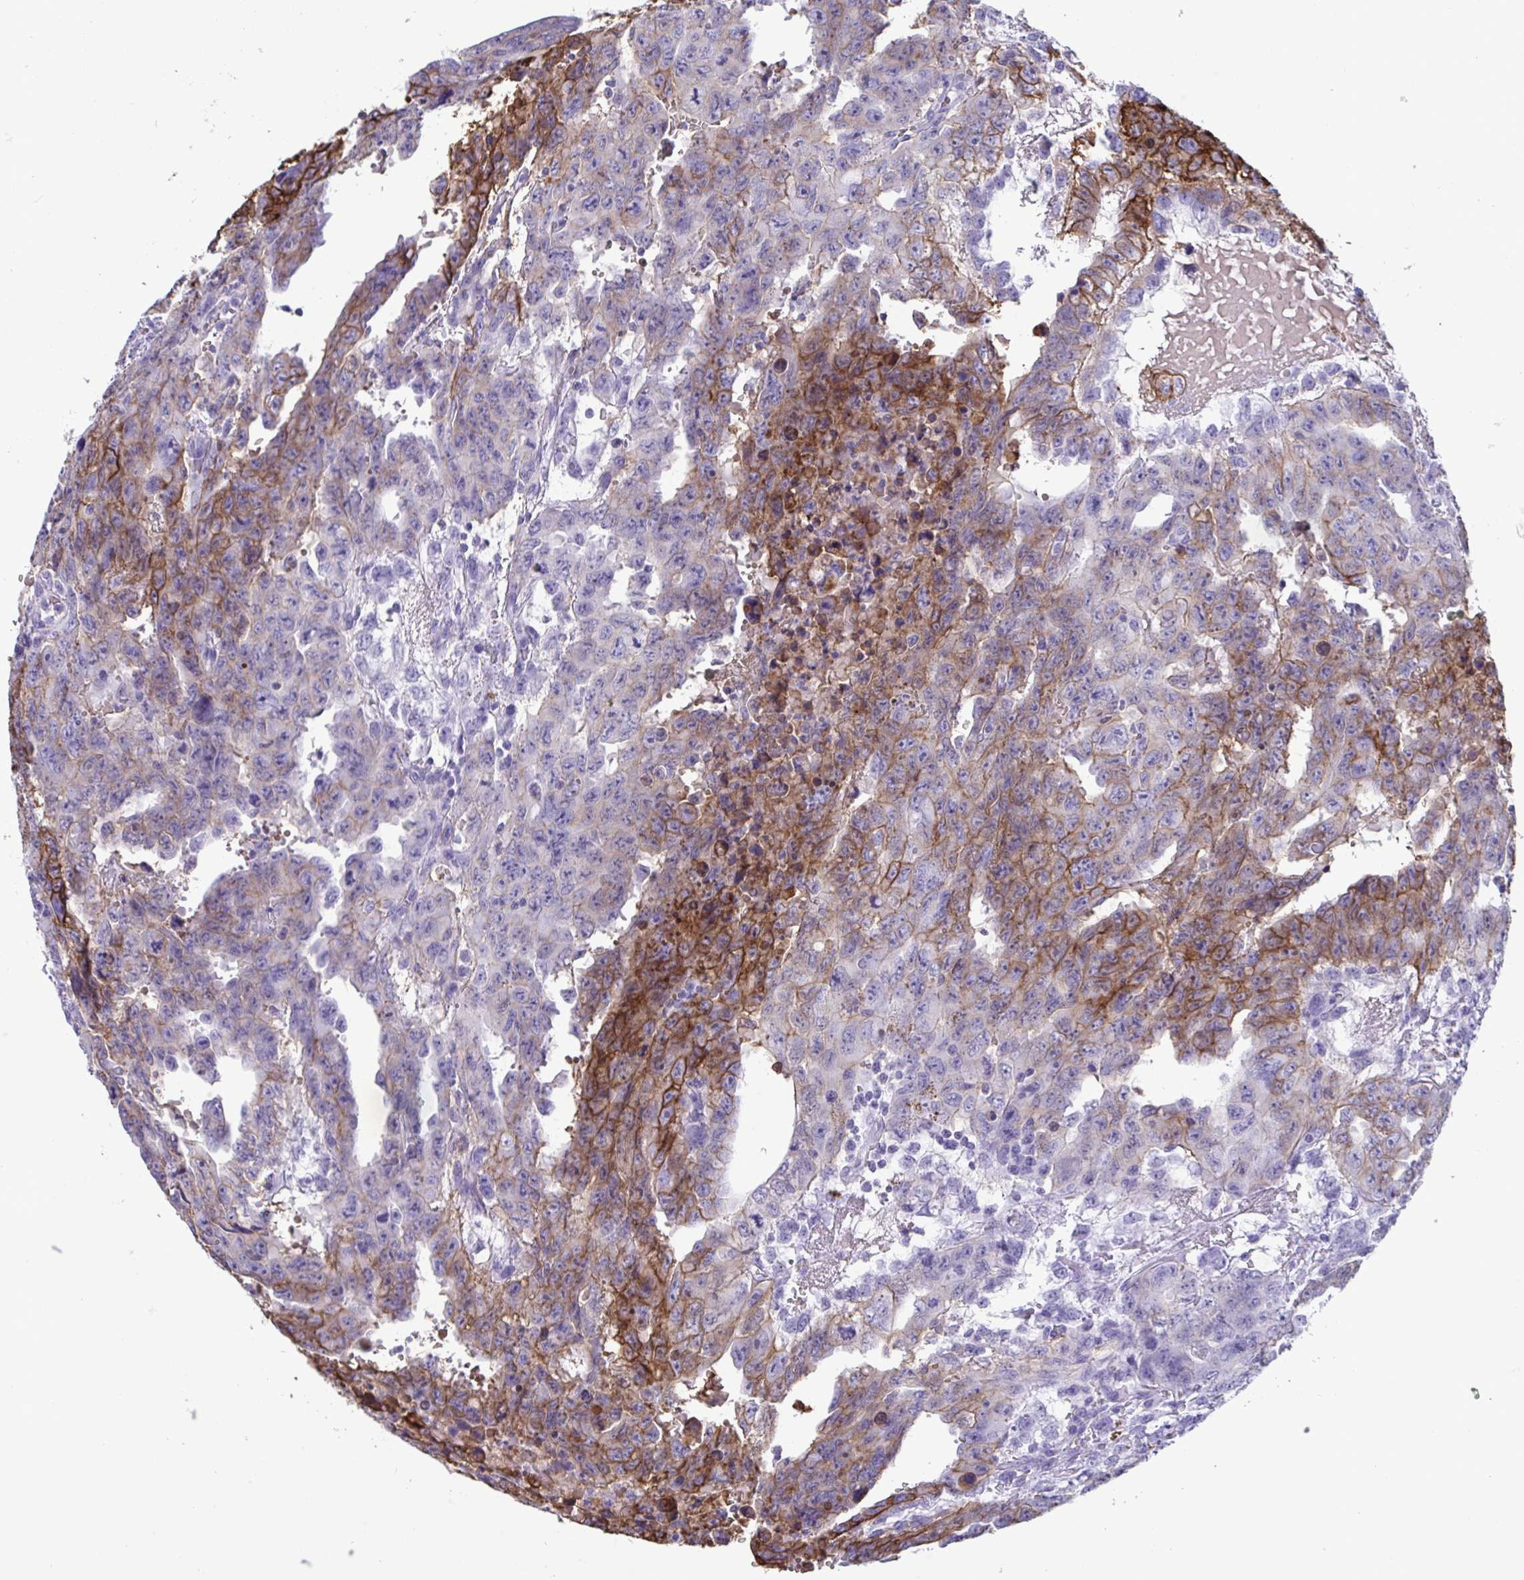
{"staining": {"intensity": "moderate", "quantity": "<25%", "location": "cytoplasmic/membranous"}, "tissue": "testis cancer", "cell_type": "Tumor cells", "image_type": "cancer", "snomed": [{"axis": "morphology", "description": "Carcinoma, Embryonal, NOS"}, {"axis": "topography", "description": "Testis"}], "caption": "Immunohistochemistry (IHC) image of neoplastic tissue: human testis embryonal carcinoma stained using immunohistochemistry exhibits low levels of moderate protein expression localized specifically in the cytoplasmic/membranous of tumor cells, appearing as a cytoplasmic/membranous brown color.", "gene": "SLC2A1", "patient": {"sex": "male", "age": 24}}